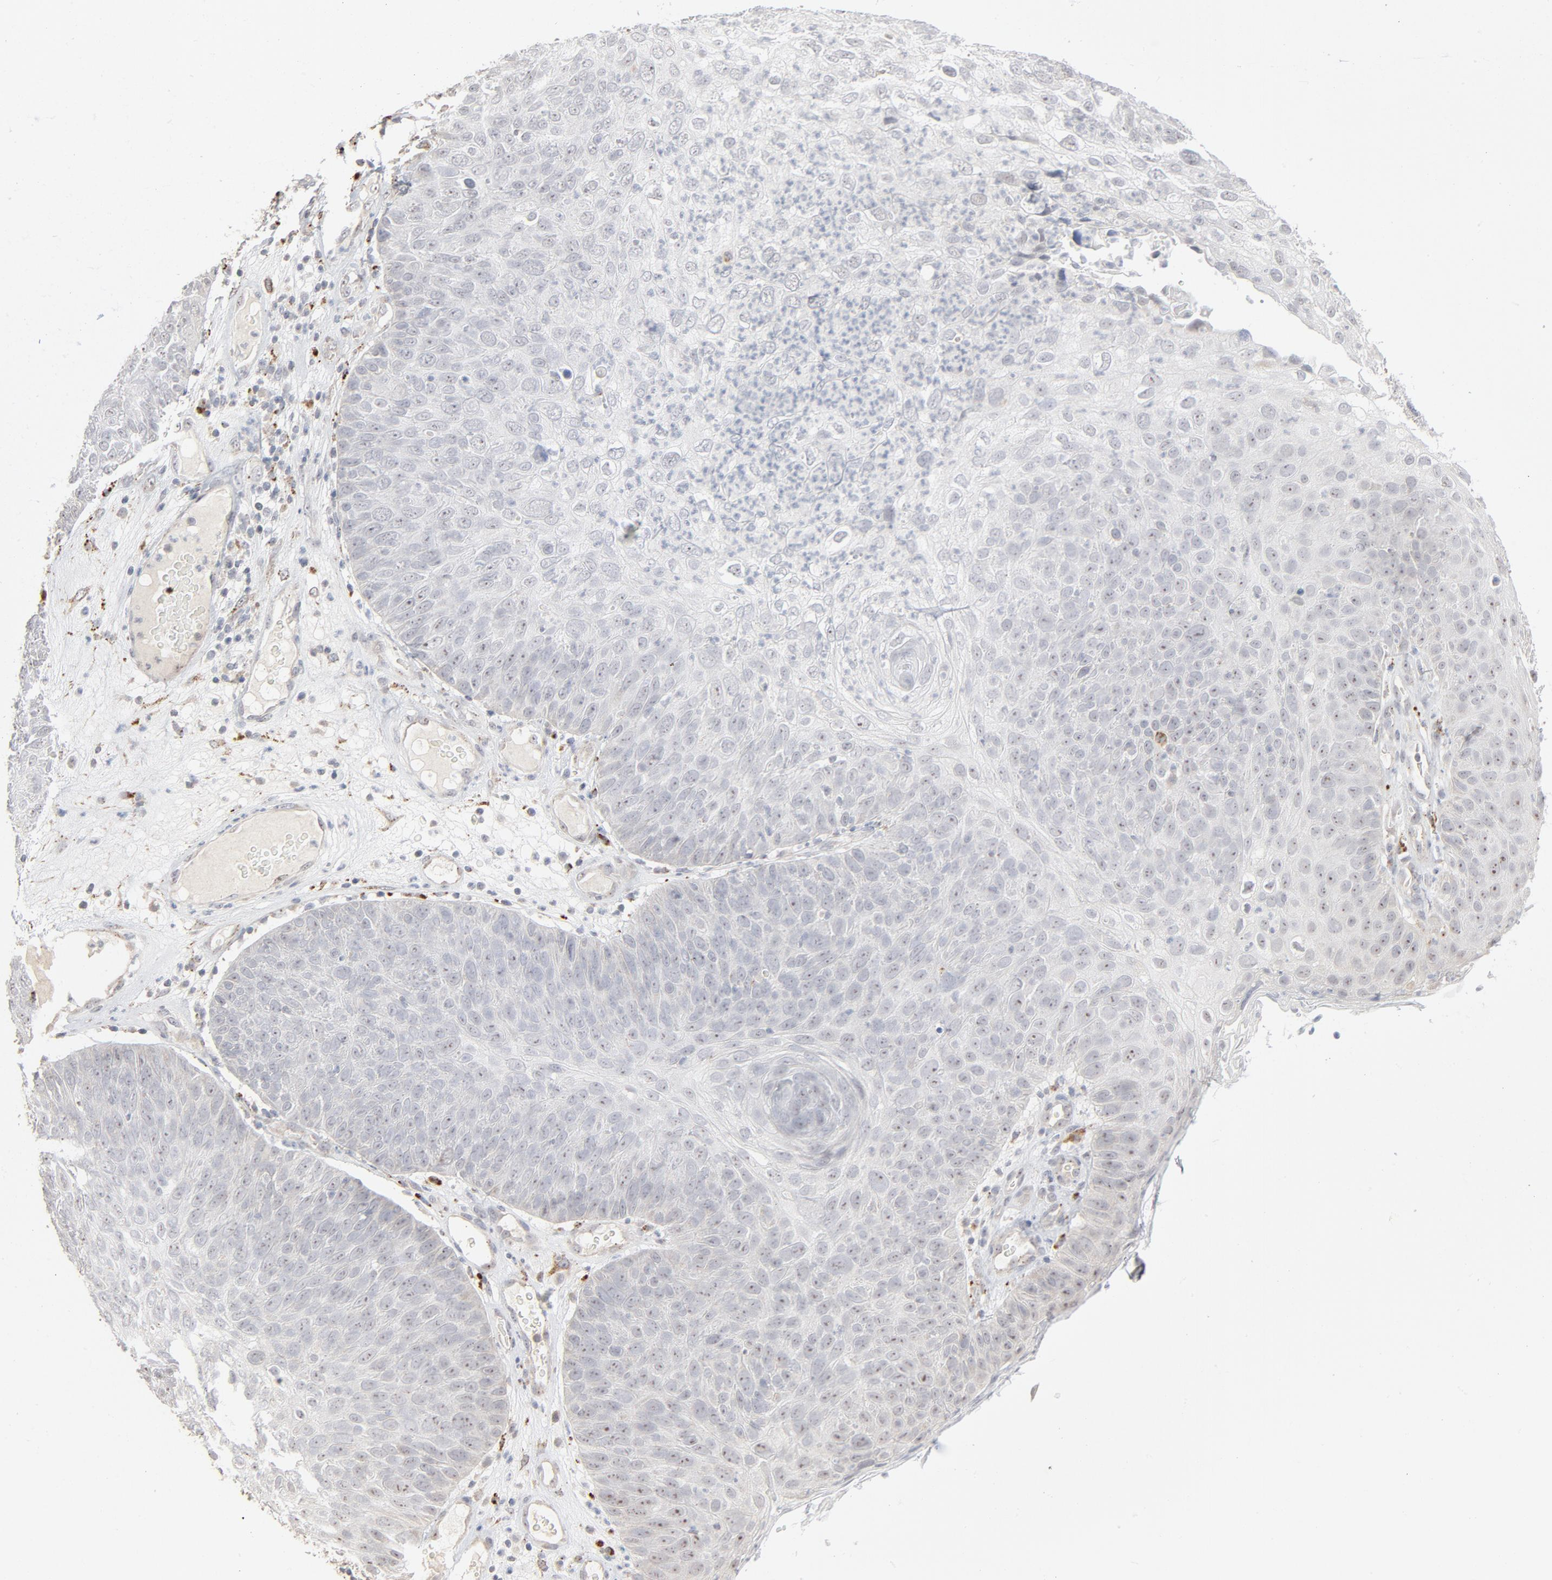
{"staining": {"intensity": "negative", "quantity": "none", "location": "none"}, "tissue": "skin cancer", "cell_type": "Tumor cells", "image_type": "cancer", "snomed": [{"axis": "morphology", "description": "Squamous cell carcinoma, NOS"}, {"axis": "topography", "description": "Skin"}], "caption": "IHC of skin squamous cell carcinoma displays no expression in tumor cells.", "gene": "POMT2", "patient": {"sex": "male", "age": 87}}